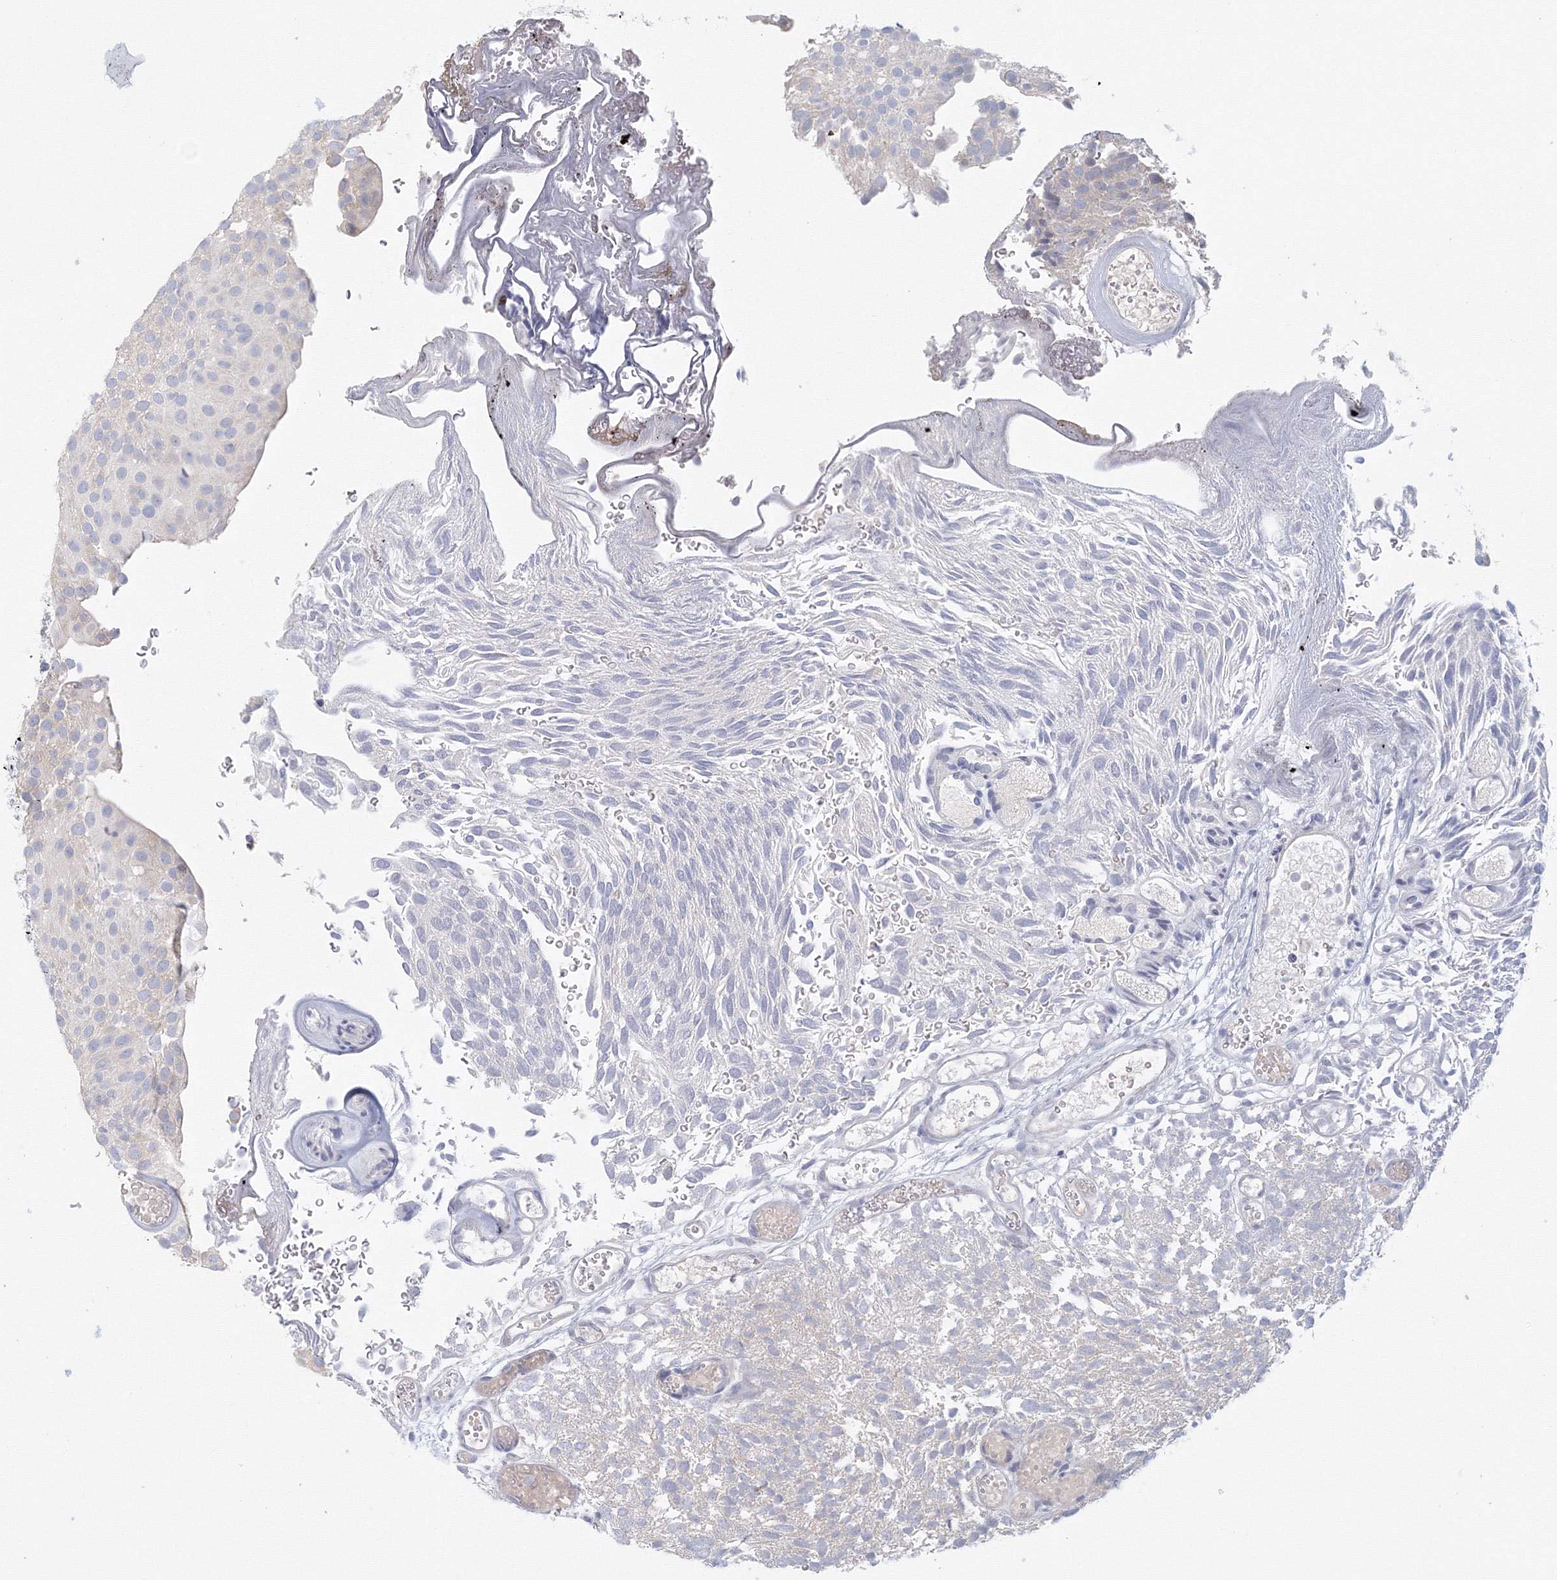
{"staining": {"intensity": "negative", "quantity": "none", "location": "none"}, "tissue": "urothelial cancer", "cell_type": "Tumor cells", "image_type": "cancer", "snomed": [{"axis": "morphology", "description": "Urothelial carcinoma, Low grade"}, {"axis": "topography", "description": "Urinary bladder"}], "caption": "Immunohistochemistry photomicrograph of urothelial carcinoma (low-grade) stained for a protein (brown), which shows no expression in tumor cells.", "gene": "TACC2", "patient": {"sex": "male", "age": 78}}